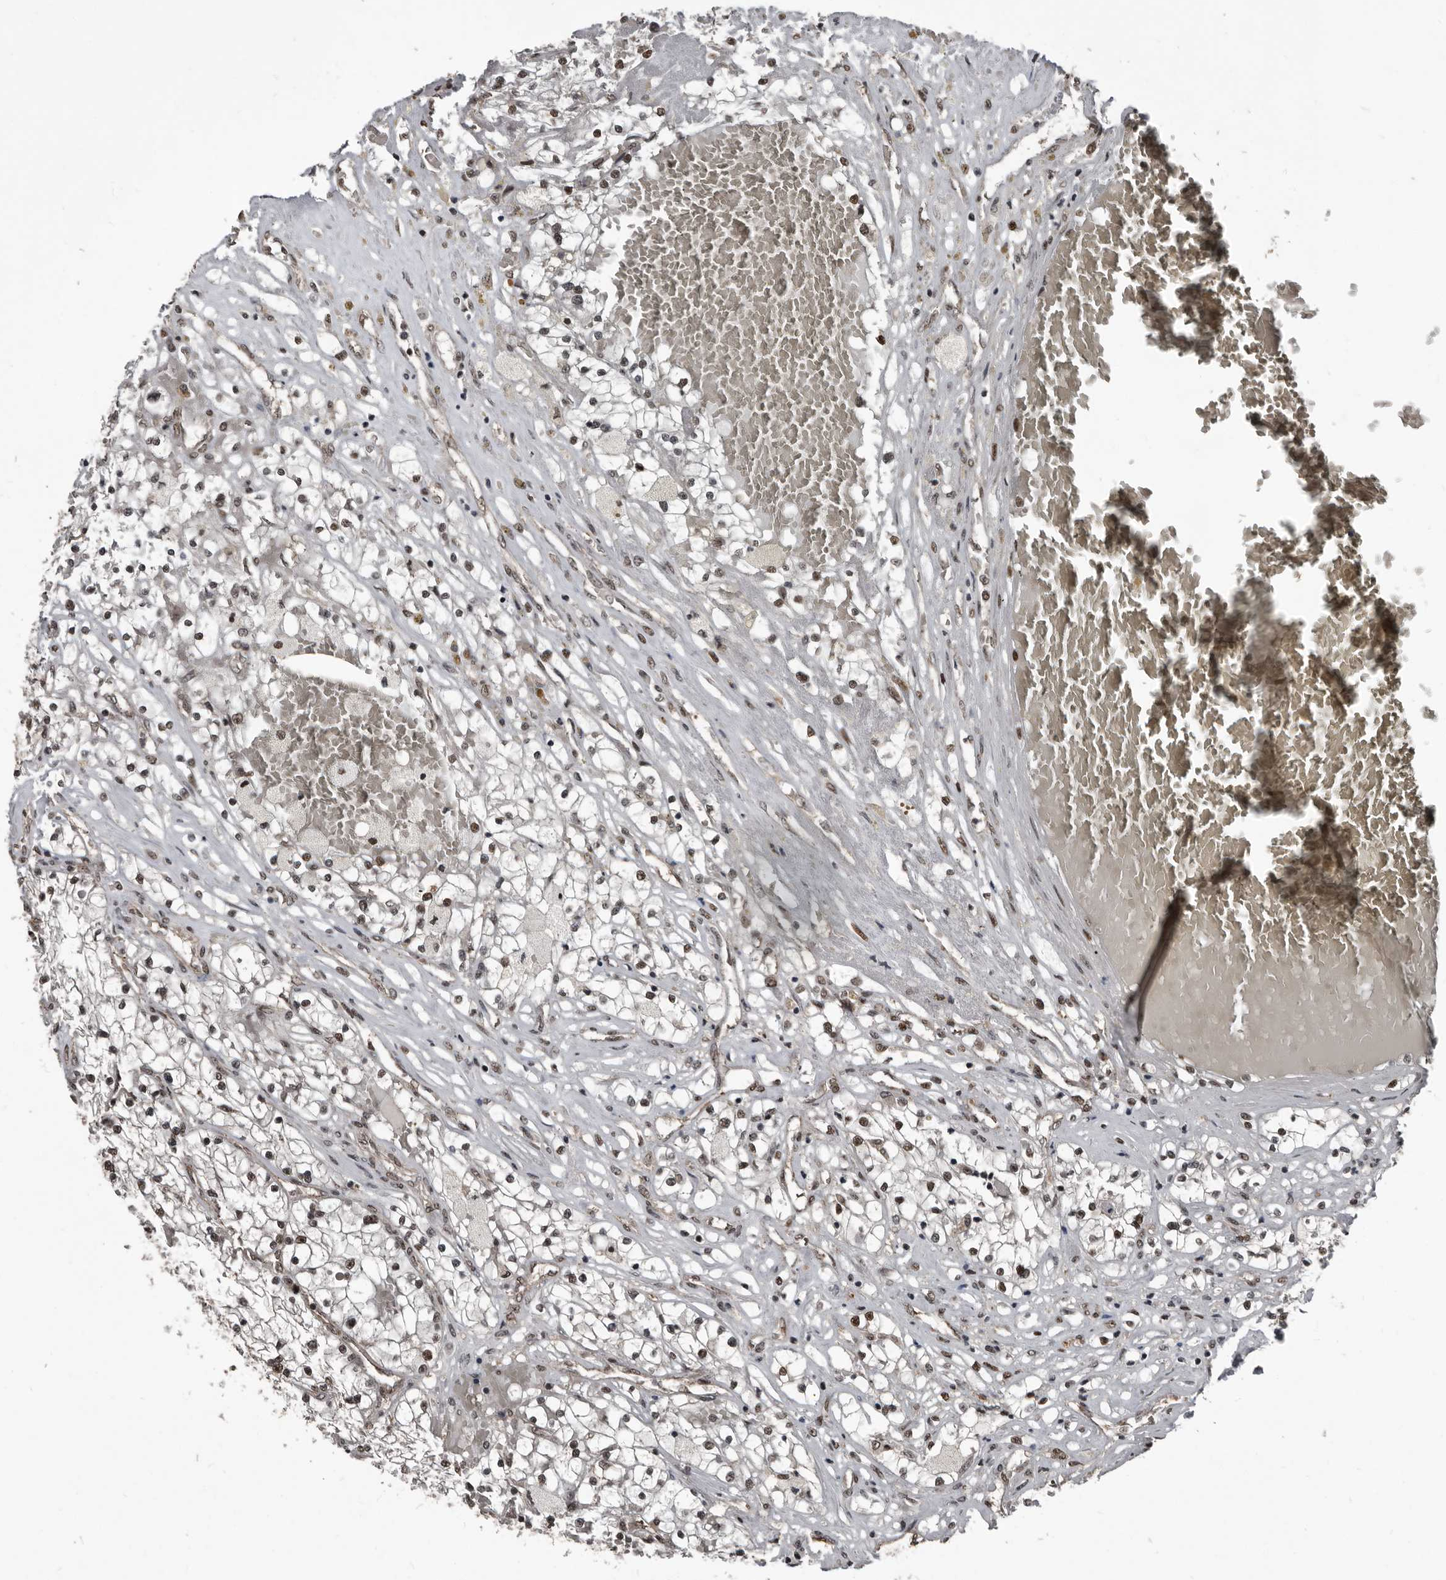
{"staining": {"intensity": "strong", "quantity": ">75%", "location": "nuclear"}, "tissue": "renal cancer", "cell_type": "Tumor cells", "image_type": "cancer", "snomed": [{"axis": "morphology", "description": "Normal tissue, NOS"}, {"axis": "morphology", "description": "Adenocarcinoma, NOS"}, {"axis": "topography", "description": "Kidney"}], "caption": "Adenocarcinoma (renal) stained for a protein shows strong nuclear positivity in tumor cells.", "gene": "CHD1L", "patient": {"sex": "male", "age": 68}}